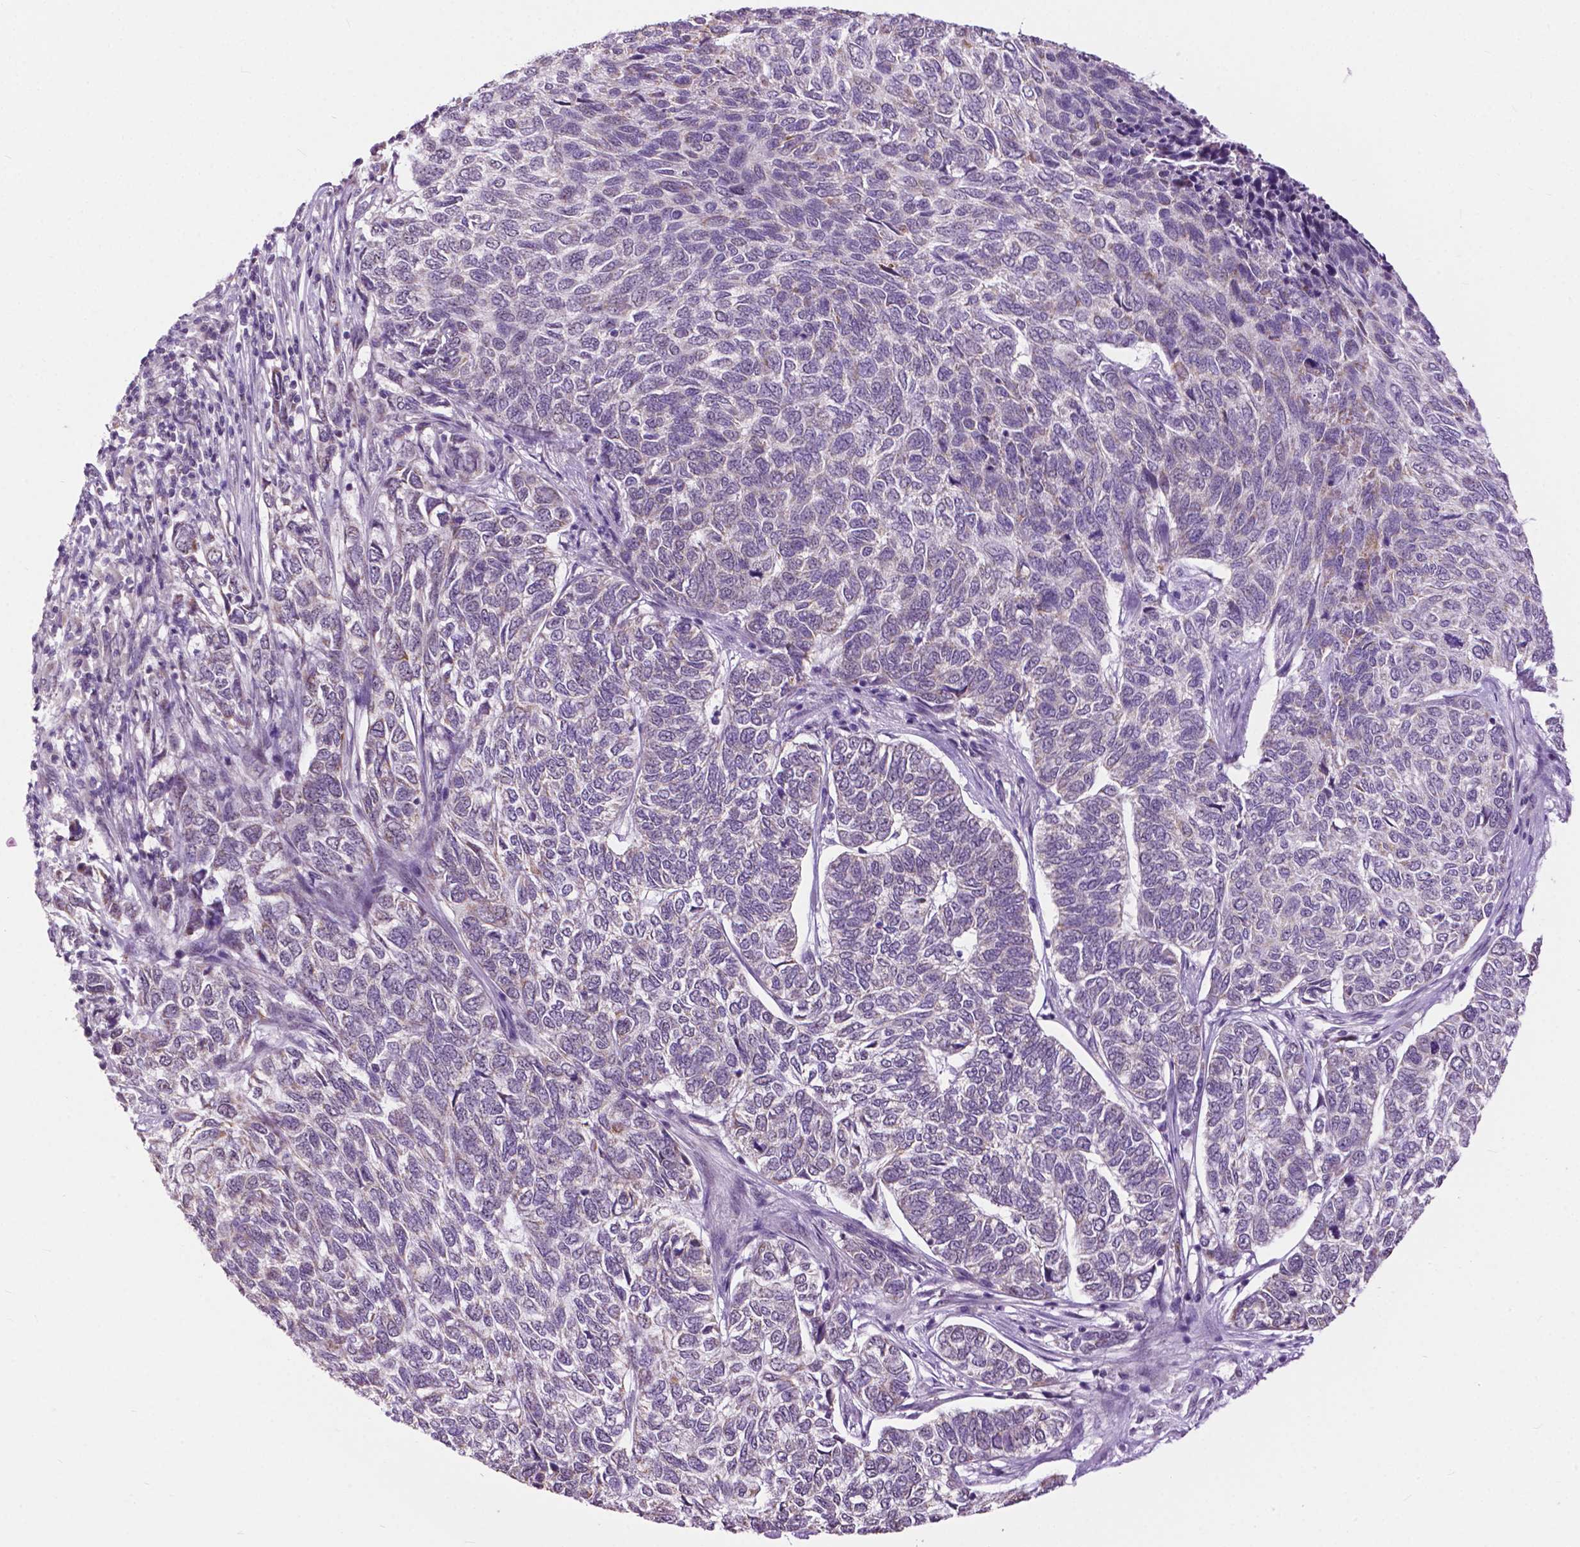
{"staining": {"intensity": "negative", "quantity": "none", "location": "none"}, "tissue": "skin cancer", "cell_type": "Tumor cells", "image_type": "cancer", "snomed": [{"axis": "morphology", "description": "Basal cell carcinoma"}, {"axis": "topography", "description": "Skin"}], "caption": "Skin cancer (basal cell carcinoma) stained for a protein using immunohistochemistry (IHC) demonstrates no staining tumor cells.", "gene": "TTC9B", "patient": {"sex": "female", "age": 65}}